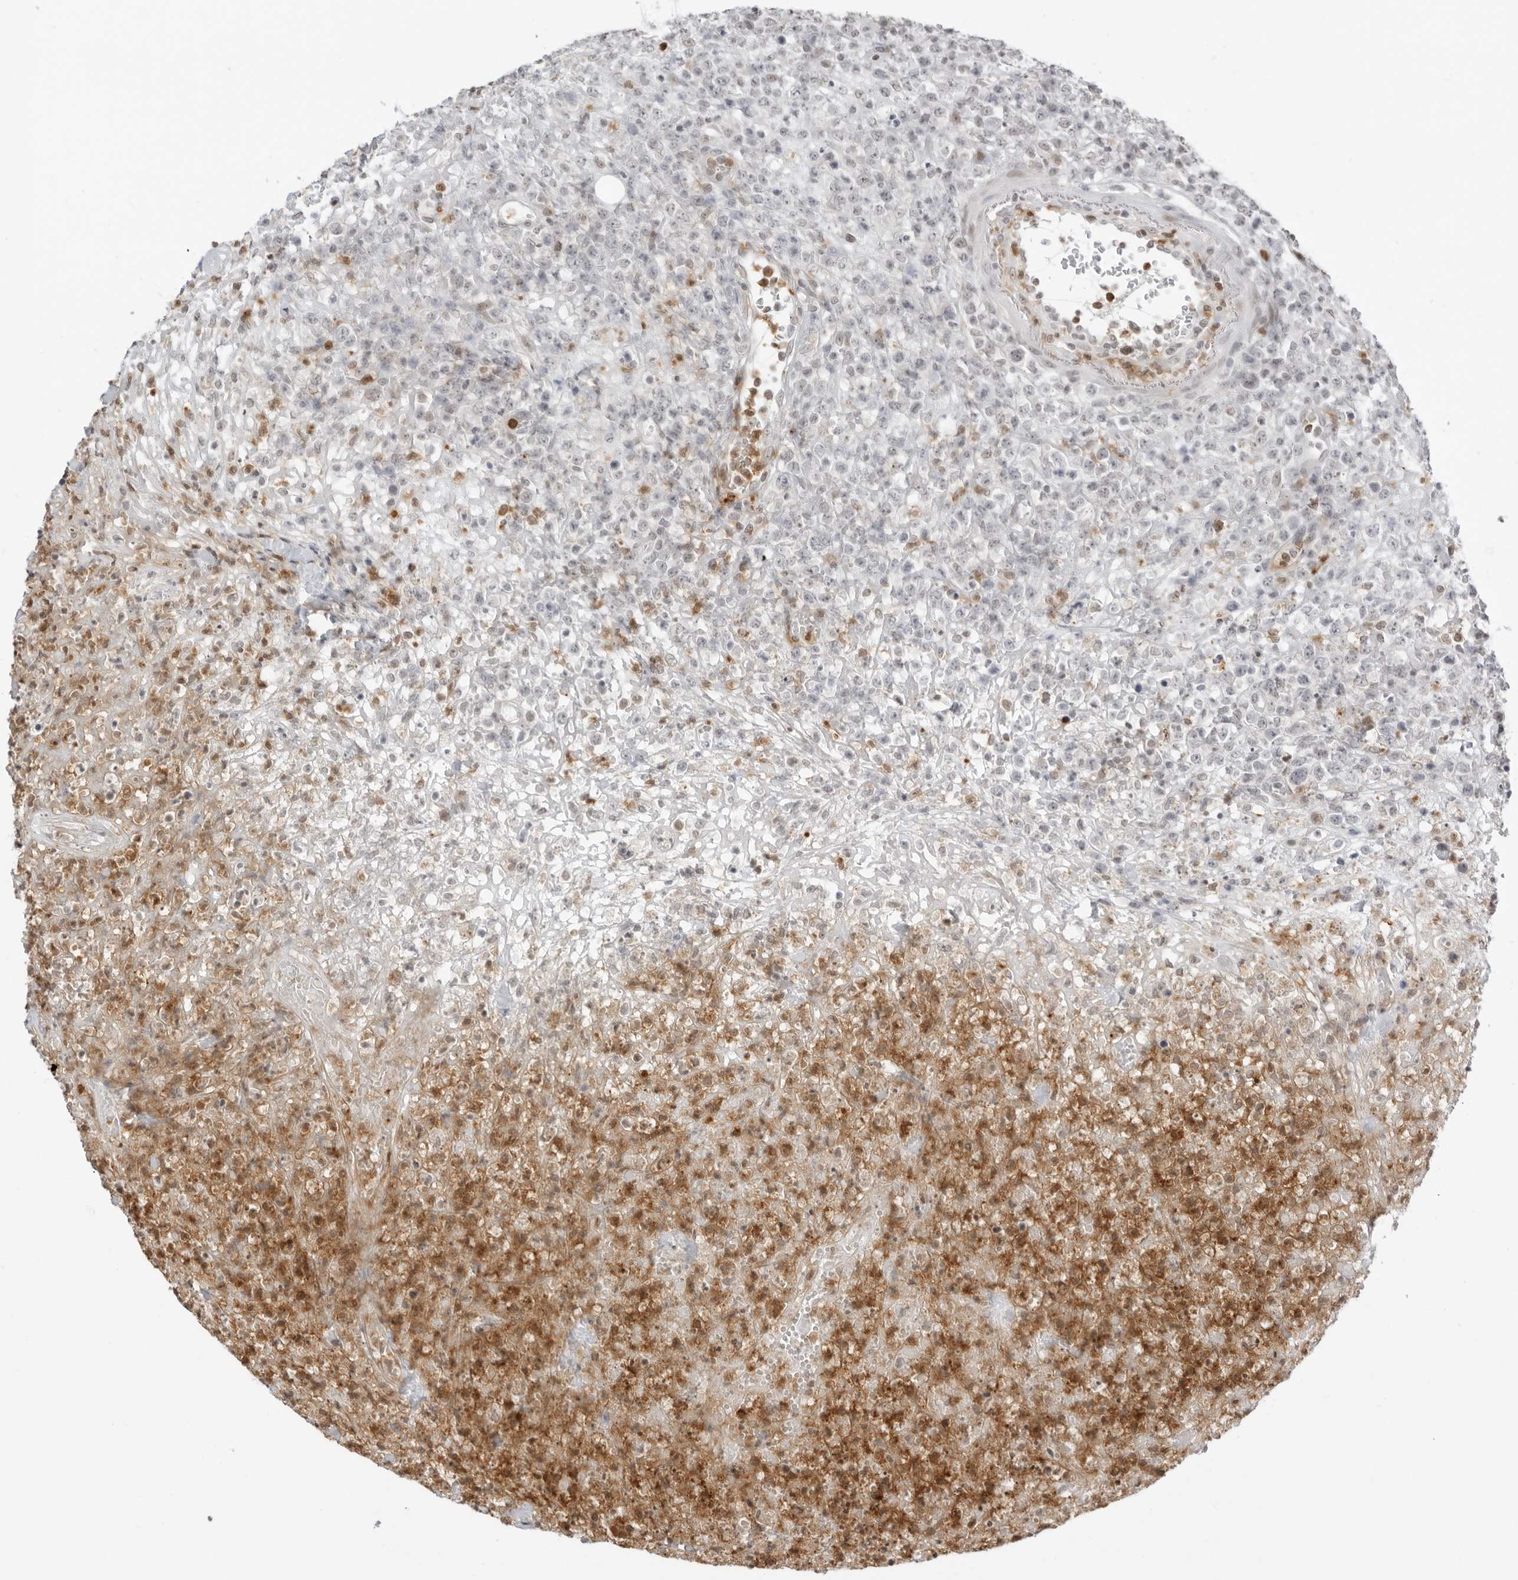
{"staining": {"intensity": "weak", "quantity": "<25%", "location": "nuclear"}, "tissue": "lymphoma", "cell_type": "Tumor cells", "image_type": "cancer", "snomed": [{"axis": "morphology", "description": "Malignant lymphoma, non-Hodgkin's type, High grade"}, {"axis": "topography", "description": "Colon"}], "caption": "The histopathology image exhibits no staining of tumor cells in malignant lymphoma, non-Hodgkin's type (high-grade).", "gene": "RNF146", "patient": {"sex": "female", "age": 53}}